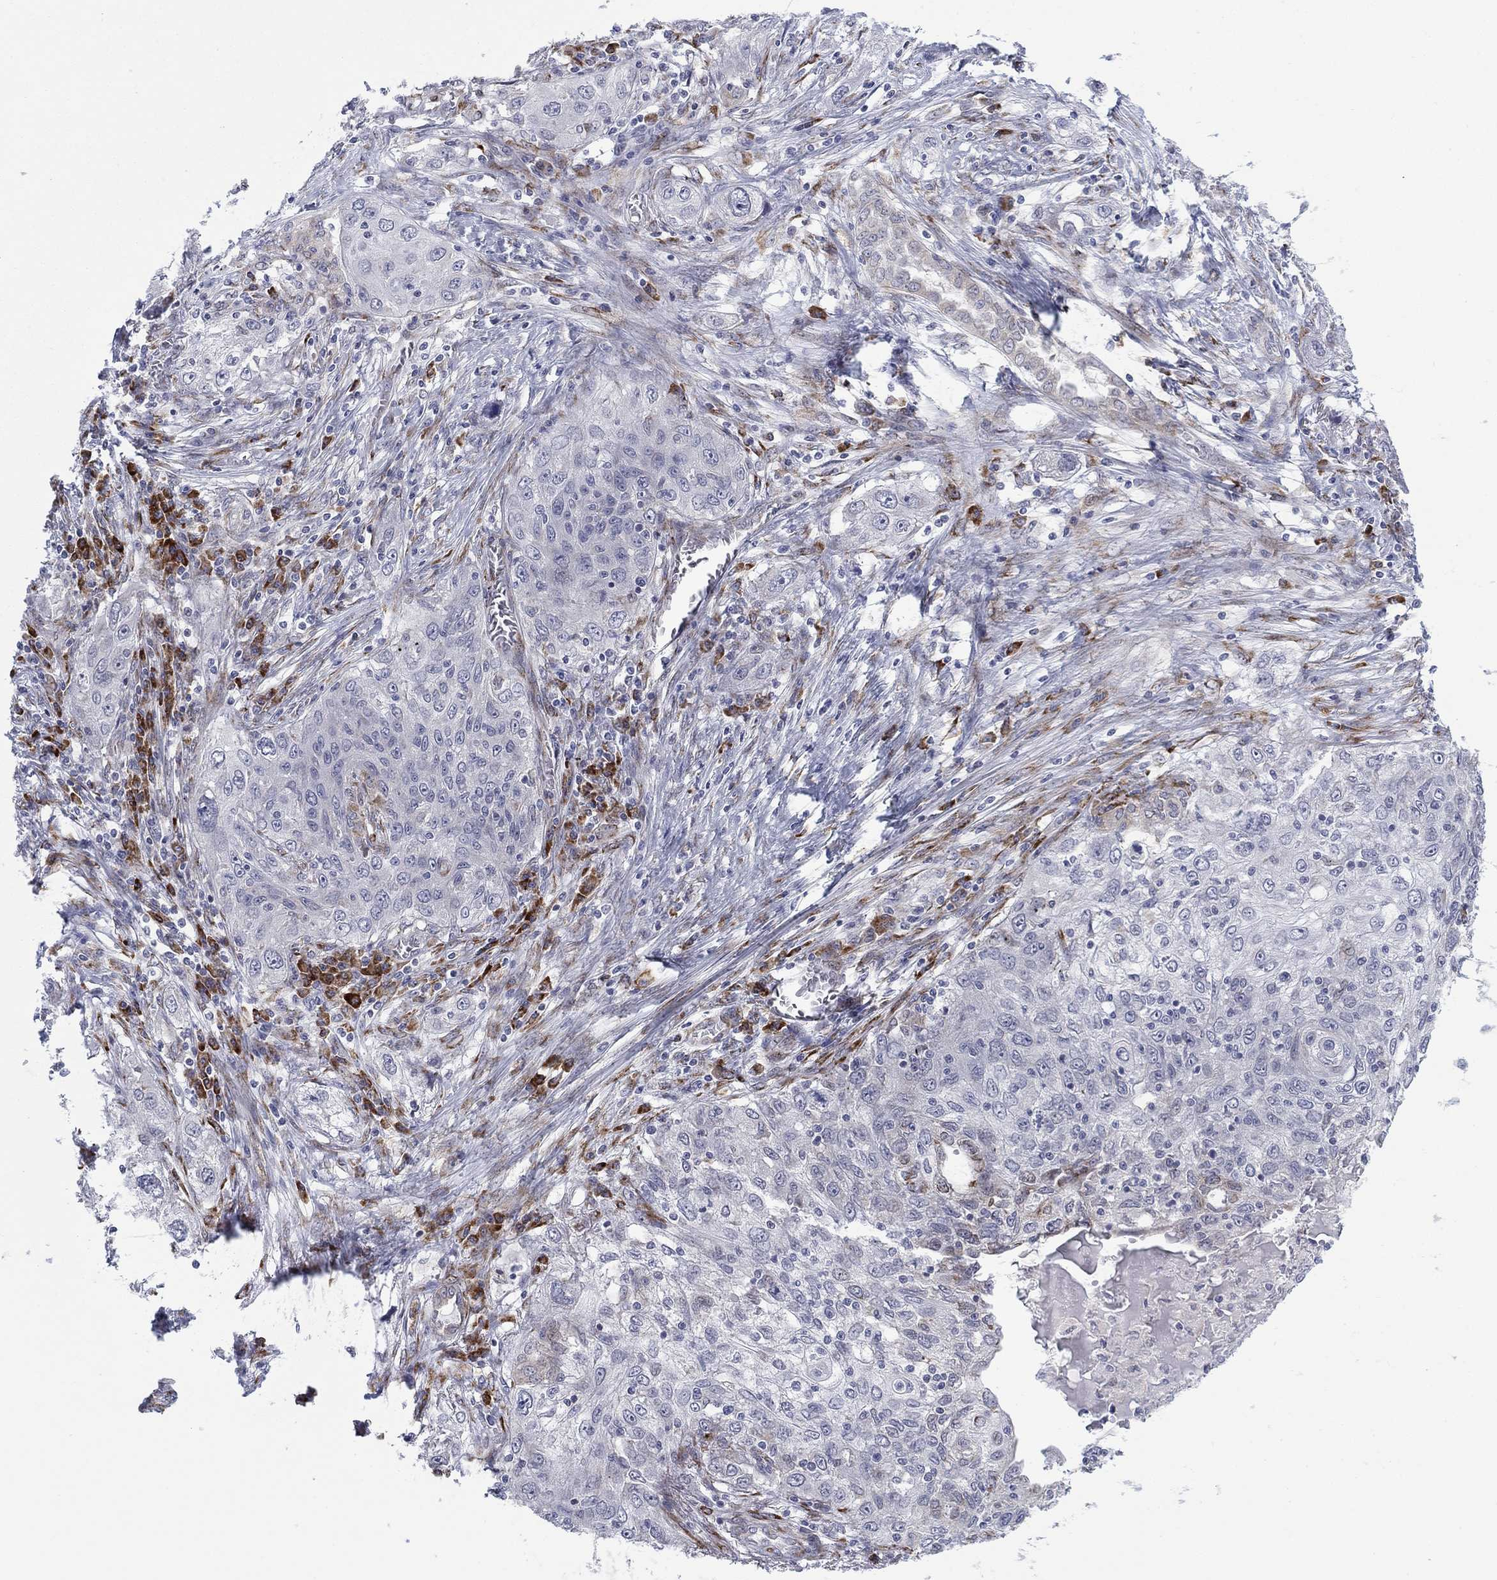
{"staining": {"intensity": "negative", "quantity": "none", "location": "none"}, "tissue": "lung cancer", "cell_type": "Tumor cells", "image_type": "cancer", "snomed": [{"axis": "morphology", "description": "Squamous cell carcinoma, NOS"}, {"axis": "topography", "description": "Lung"}], "caption": "Immunohistochemical staining of lung cancer demonstrates no significant positivity in tumor cells.", "gene": "TTC21B", "patient": {"sex": "female", "age": 69}}